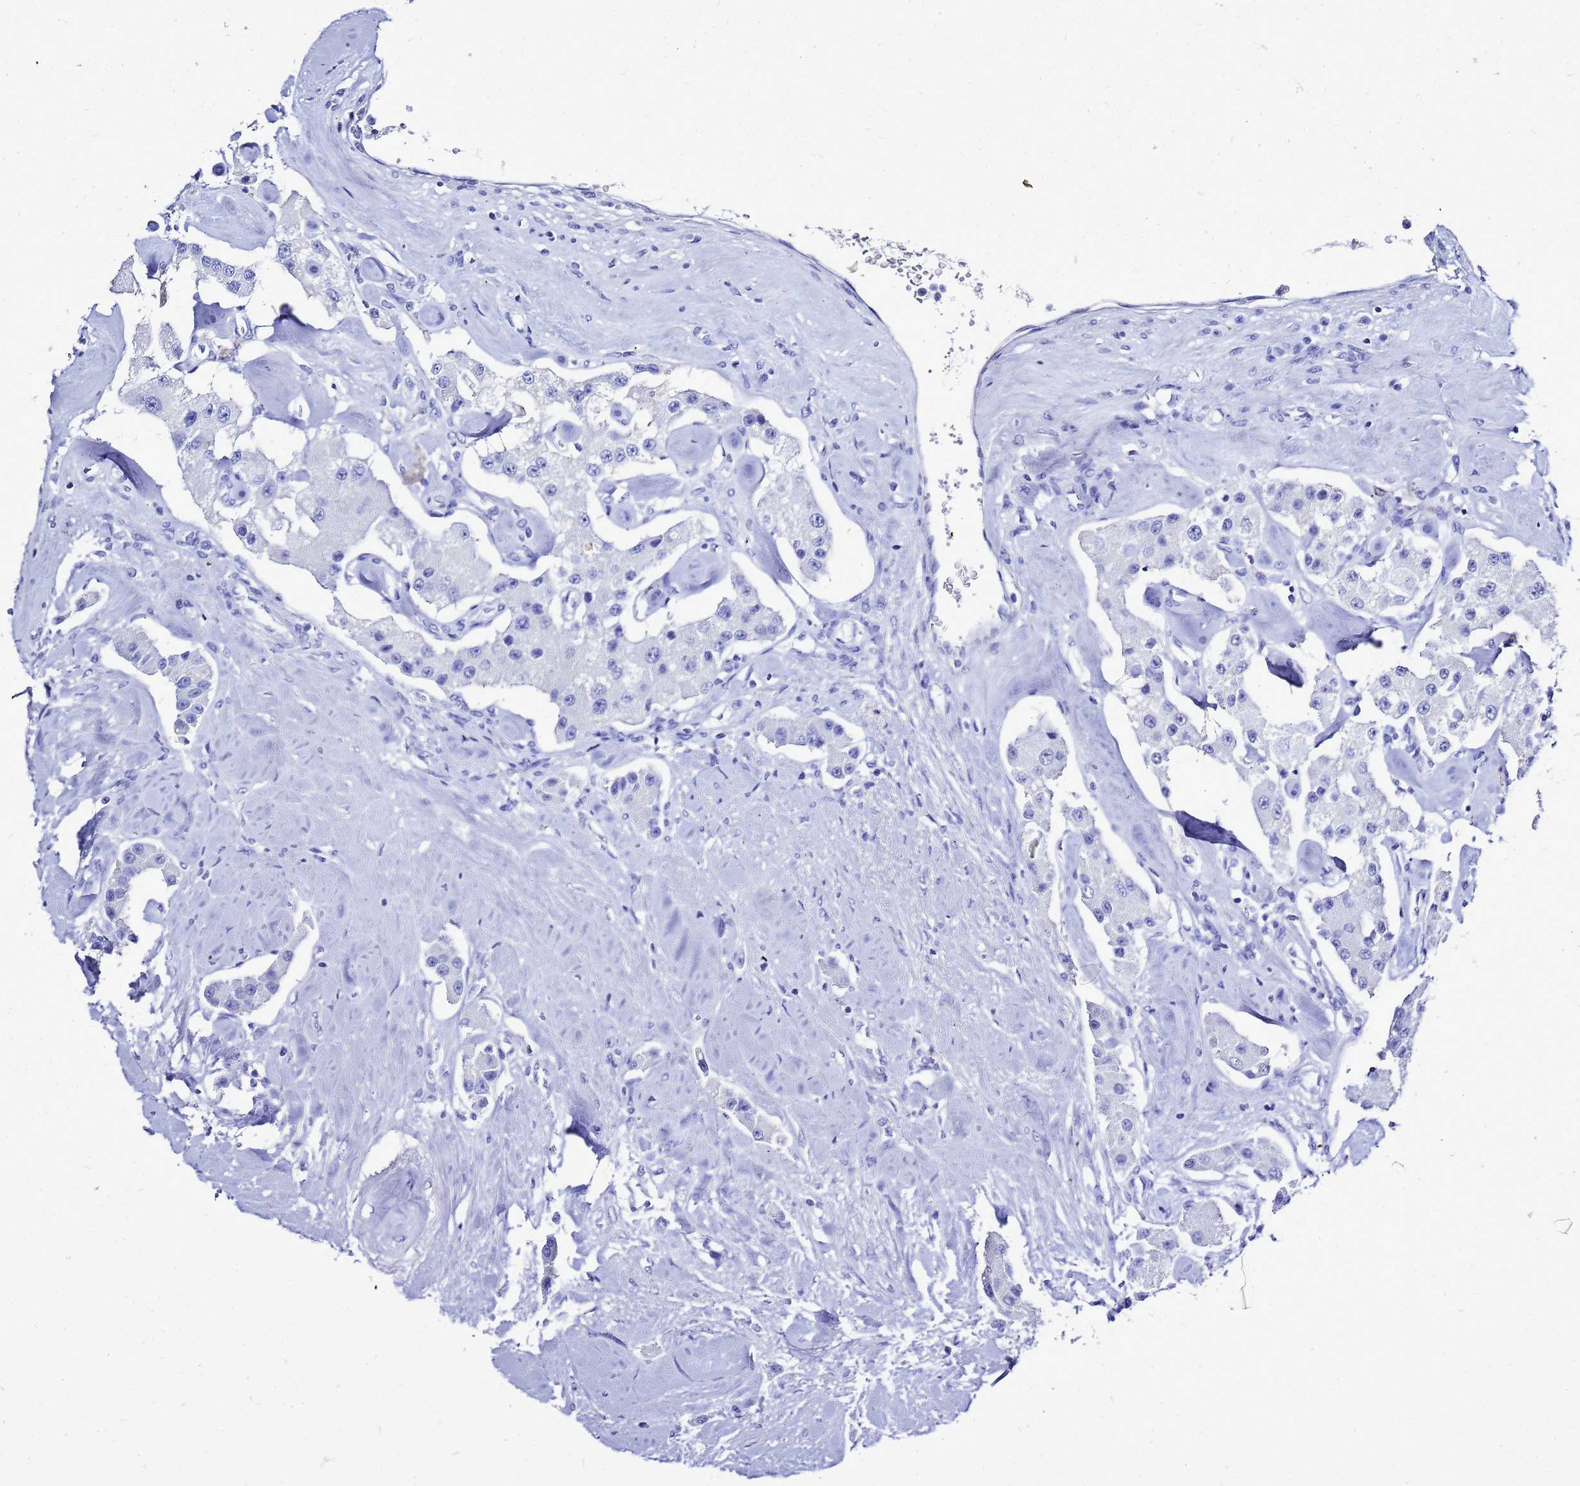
{"staining": {"intensity": "negative", "quantity": "none", "location": "none"}, "tissue": "carcinoid", "cell_type": "Tumor cells", "image_type": "cancer", "snomed": [{"axis": "morphology", "description": "Carcinoid, malignant, NOS"}, {"axis": "topography", "description": "Pancreas"}], "caption": "Carcinoid was stained to show a protein in brown. There is no significant staining in tumor cells.", "gene": "LIPF", "patient": {"sex": "male", "age": 41}}